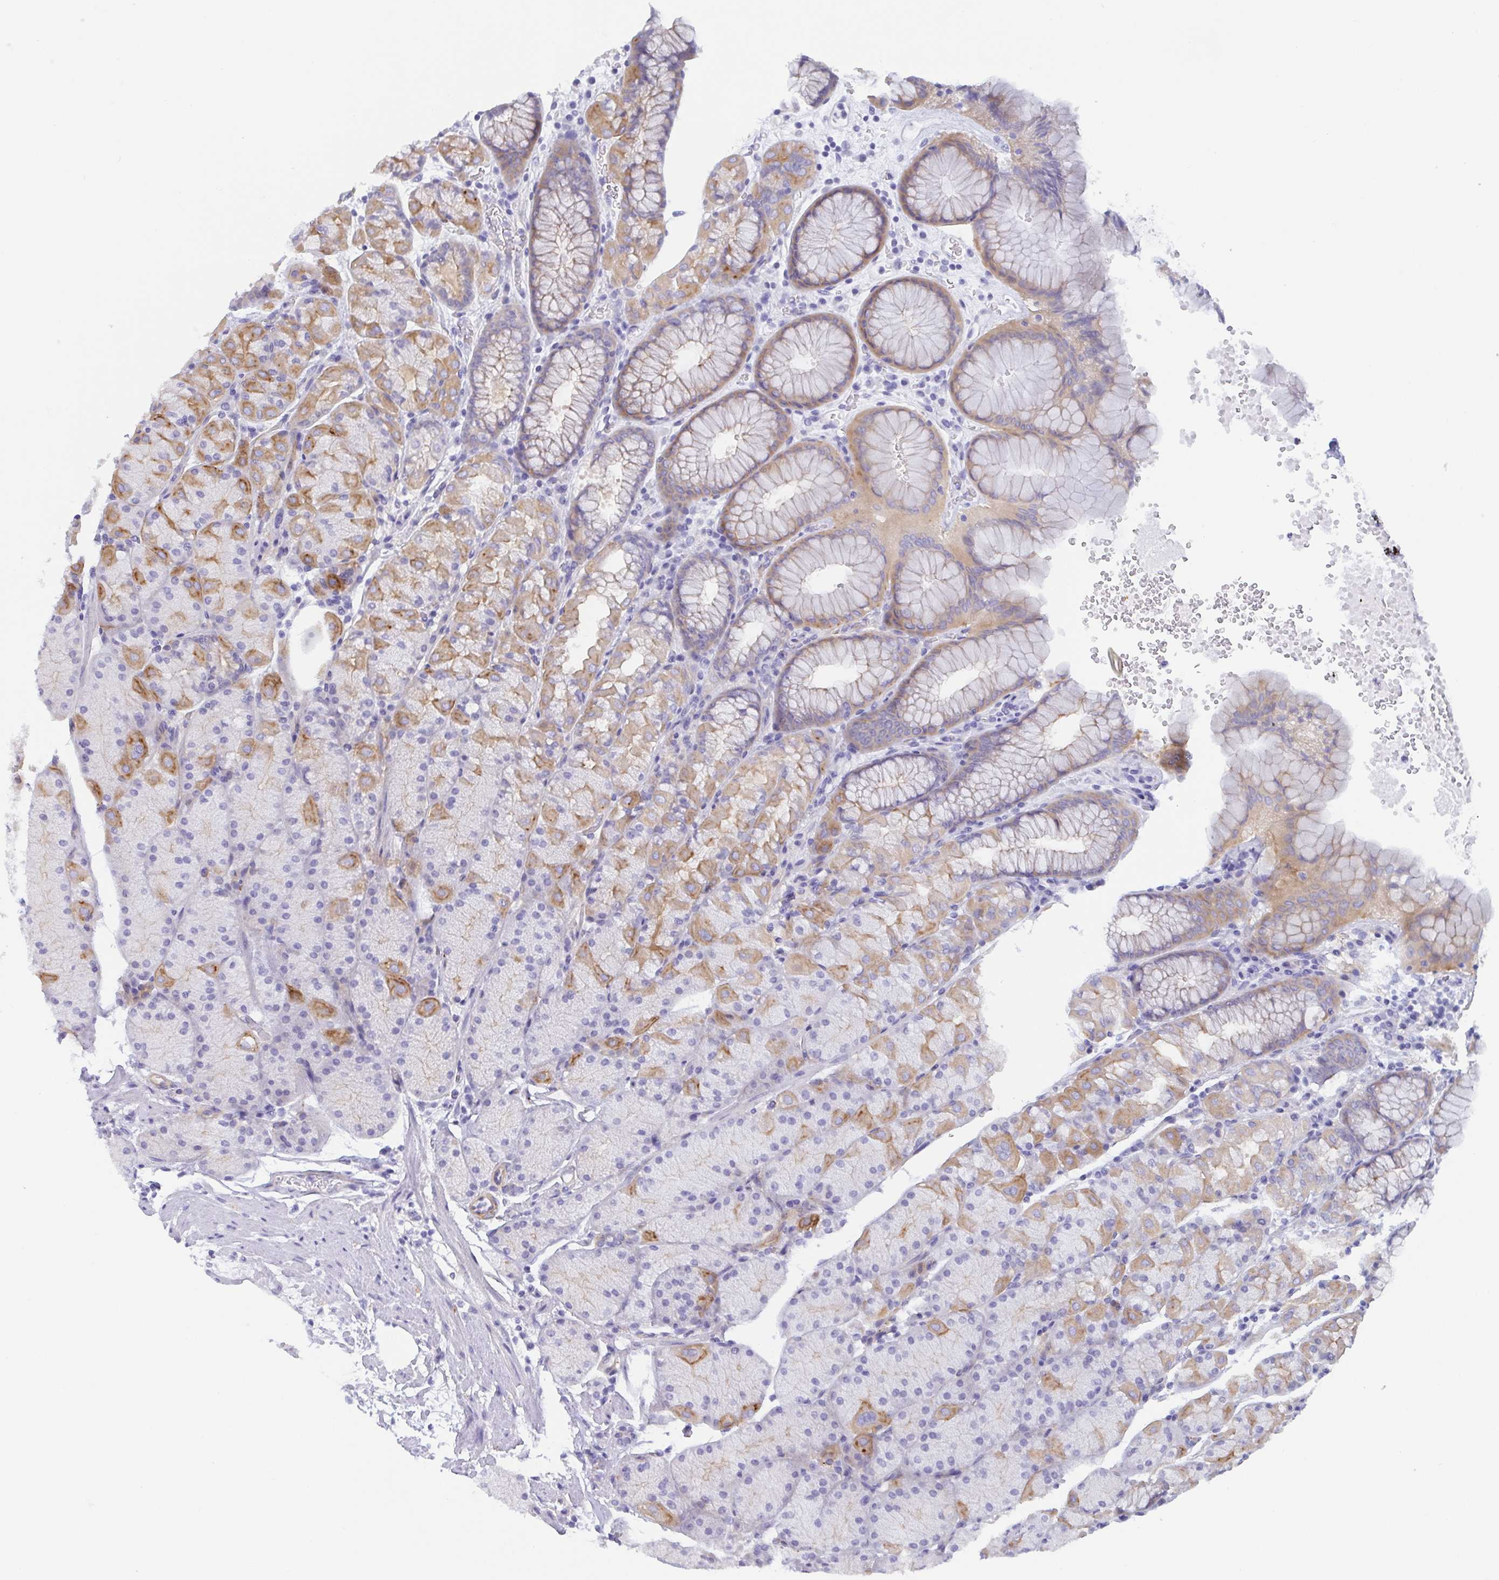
{"staining": {"intensity": "moderate", "quantity": "25%-75%", "location": "cytoplasmic/membranous"}, "tissue": "stomach", "cell_type": "Glandular cells", "image_type": "normal", "snomed": [{"axis": "morphology", "description": "Normal tissue, NOS"}, {"axis": "topography", "description": "Stomach, upper"}, {"axis": "topography", "description": "Stomach"}], "caption": "Stomach stained with immunohistochemistry demonstrates moderate cytoplasmic/membranous staining in about 25%-75% of glandular cells.", "gene": "DYNC1I1", "patient": {"sex": "male", "age": 76}}